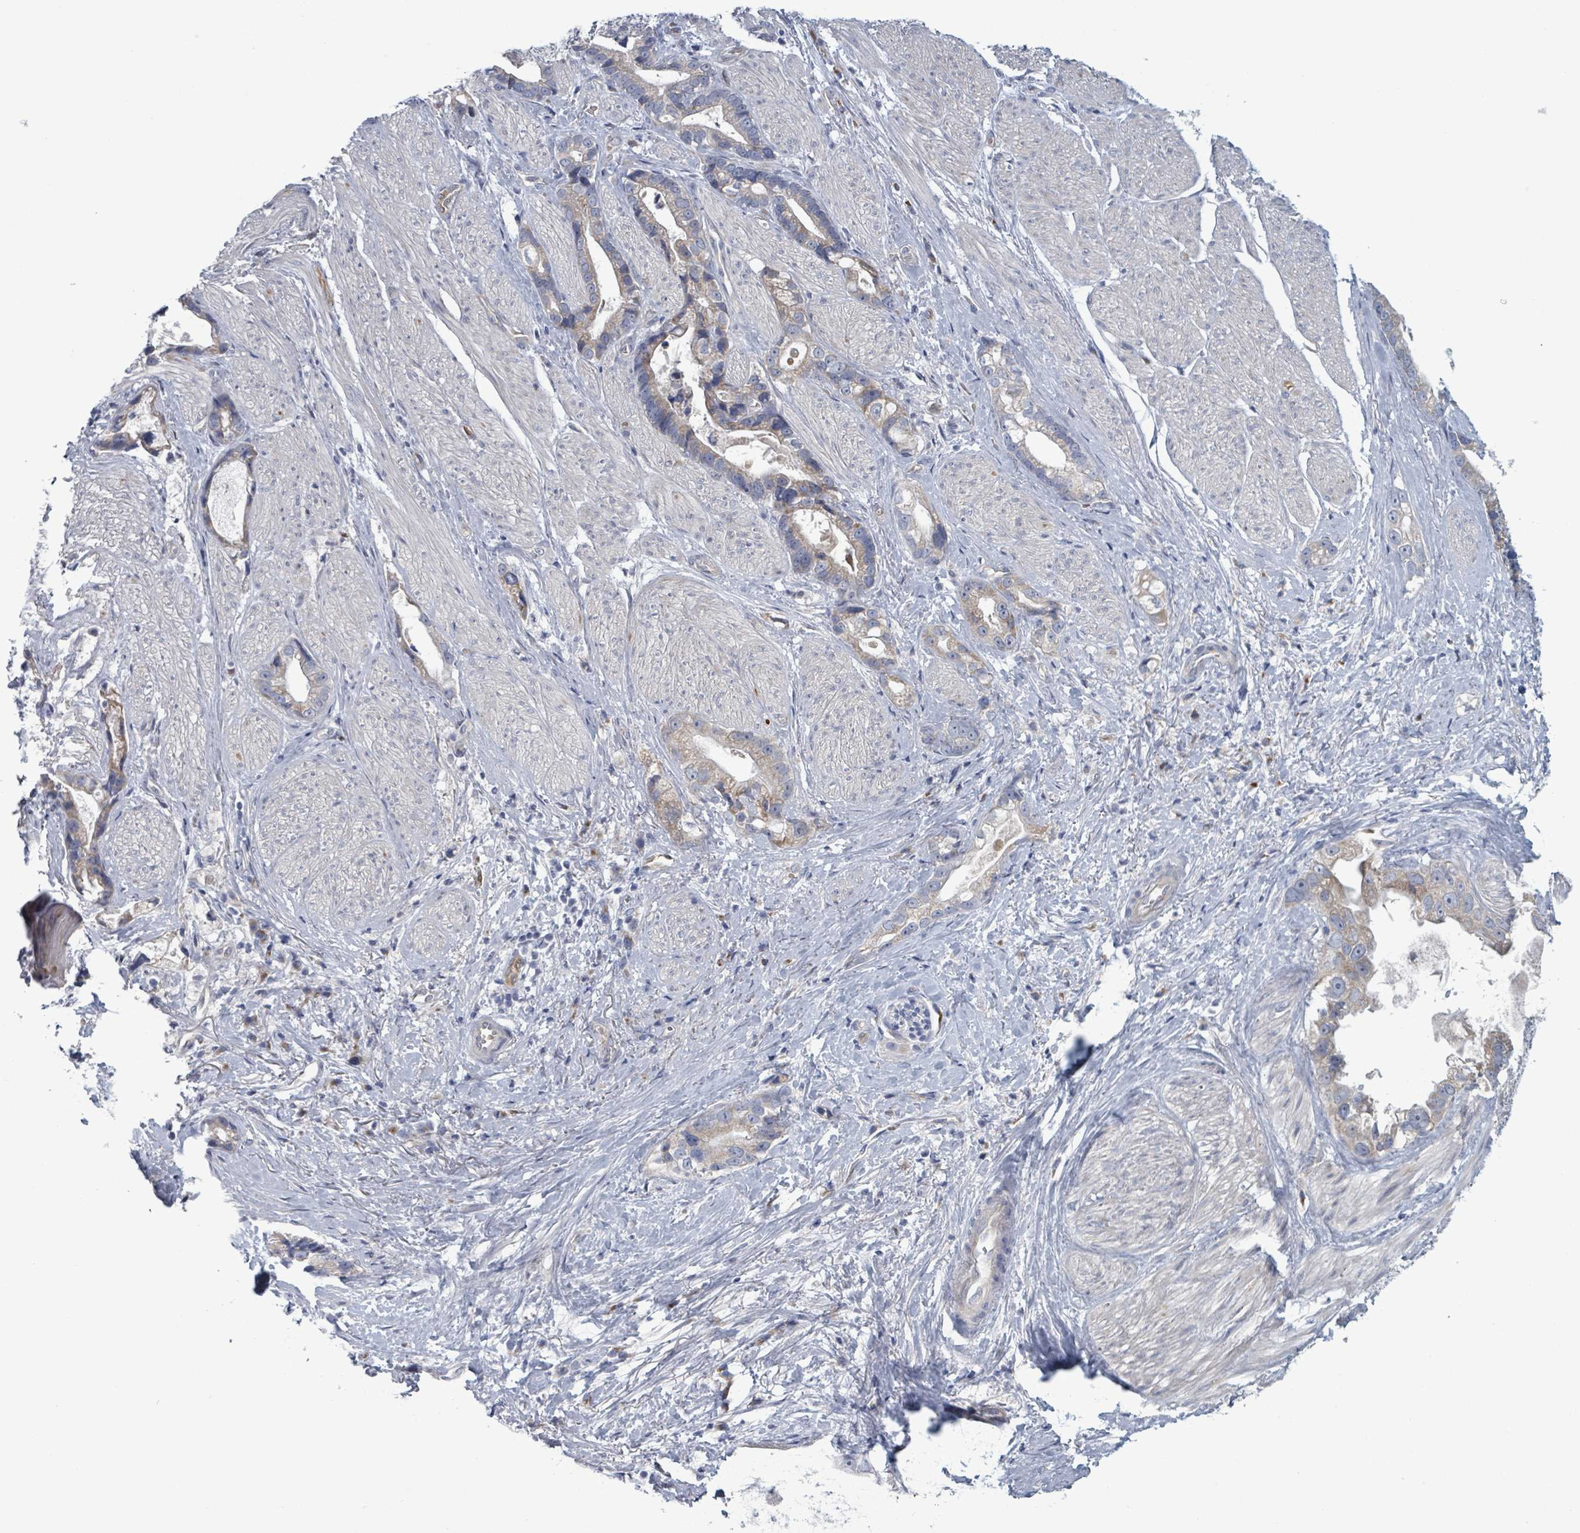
{"staining": {"intensity": "weak", "quantity": ">75%", "location": "cytoplasmic/membranous"}, "tissue": "stomach cancer", "cell_type": "Tumor cells", "image_type": "cancer", "snomed": [{"axis": "morphology", "description": "Adenocarcinoma, NOS"}, {"axis": "topography", "description": "Stomach"}], "caption": "Human adenocarcinoma (stomach) stained with a protein marker shows weak staining in tumor cells.", "gene": "FKBP1A", "patient": {"sex": "male", "age": 55}}